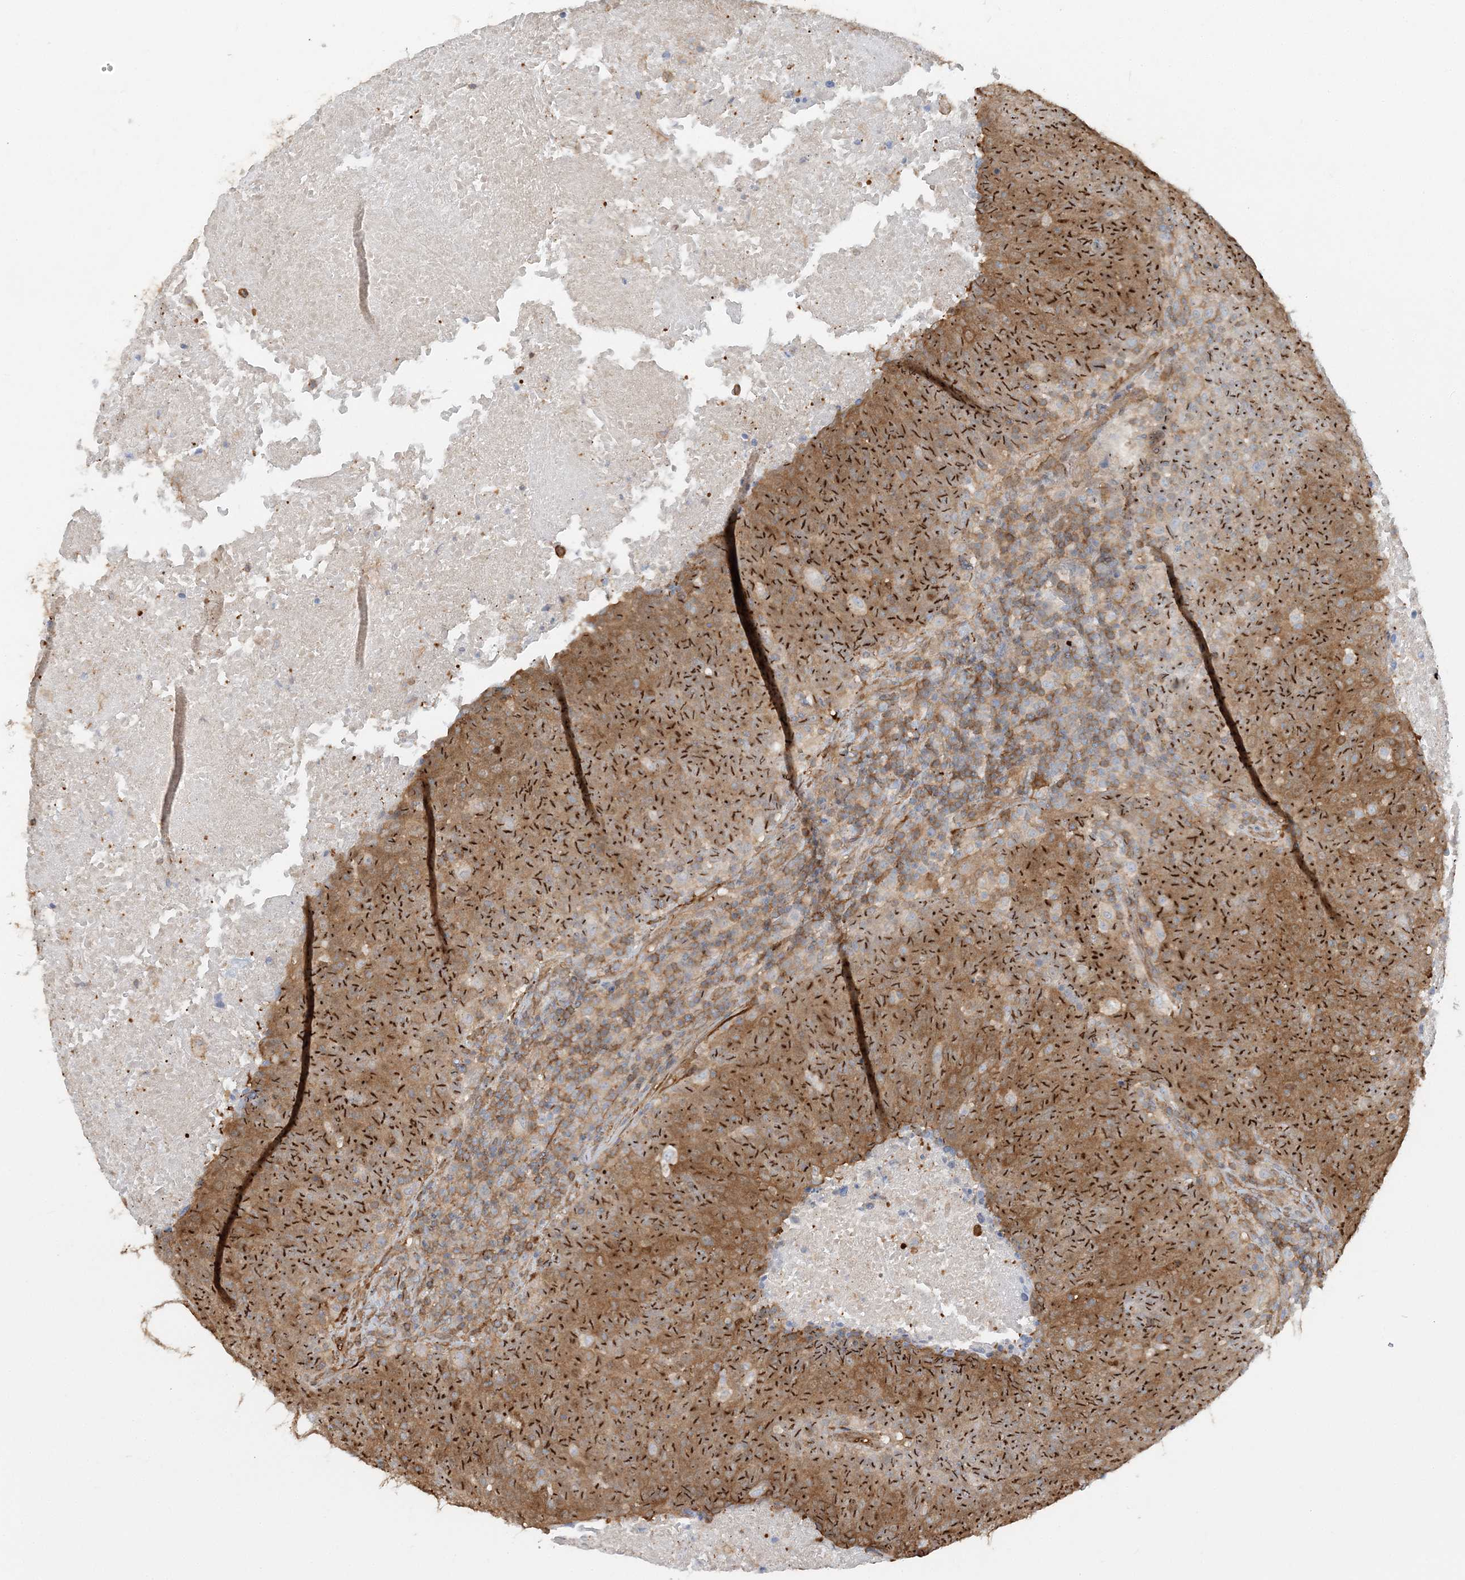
{"staining": {"intensity": "moderate", "quantity": ">75%", "location": "cytoplasmic/membranous"}, "tissue": "head and neck cancer", "cell_type": "Tumor cells", "image_type": "cancer", "snomed": [{"axis": "morphology", "description": "Squamous cell carcinoma, NOS"}, {"axis": "morphology", "description": "Squamous cell carcinoma, metastatic, NOS"}, {"axis": "topography", "description": "Lymph node"}, {"axis": "topography", "description": "Head-Neck"}], "caption": "An immunohistochemistry histopathology image of tumor tissue is shown. Protein staining in brown highlights moderate cytoplasmic/membranous positivity in head and neck cancer (metastatic squamous cell carcinoma) within tumor cells.", "gene": "DSTN", "patient": {"sex": "male", "age": 62}}